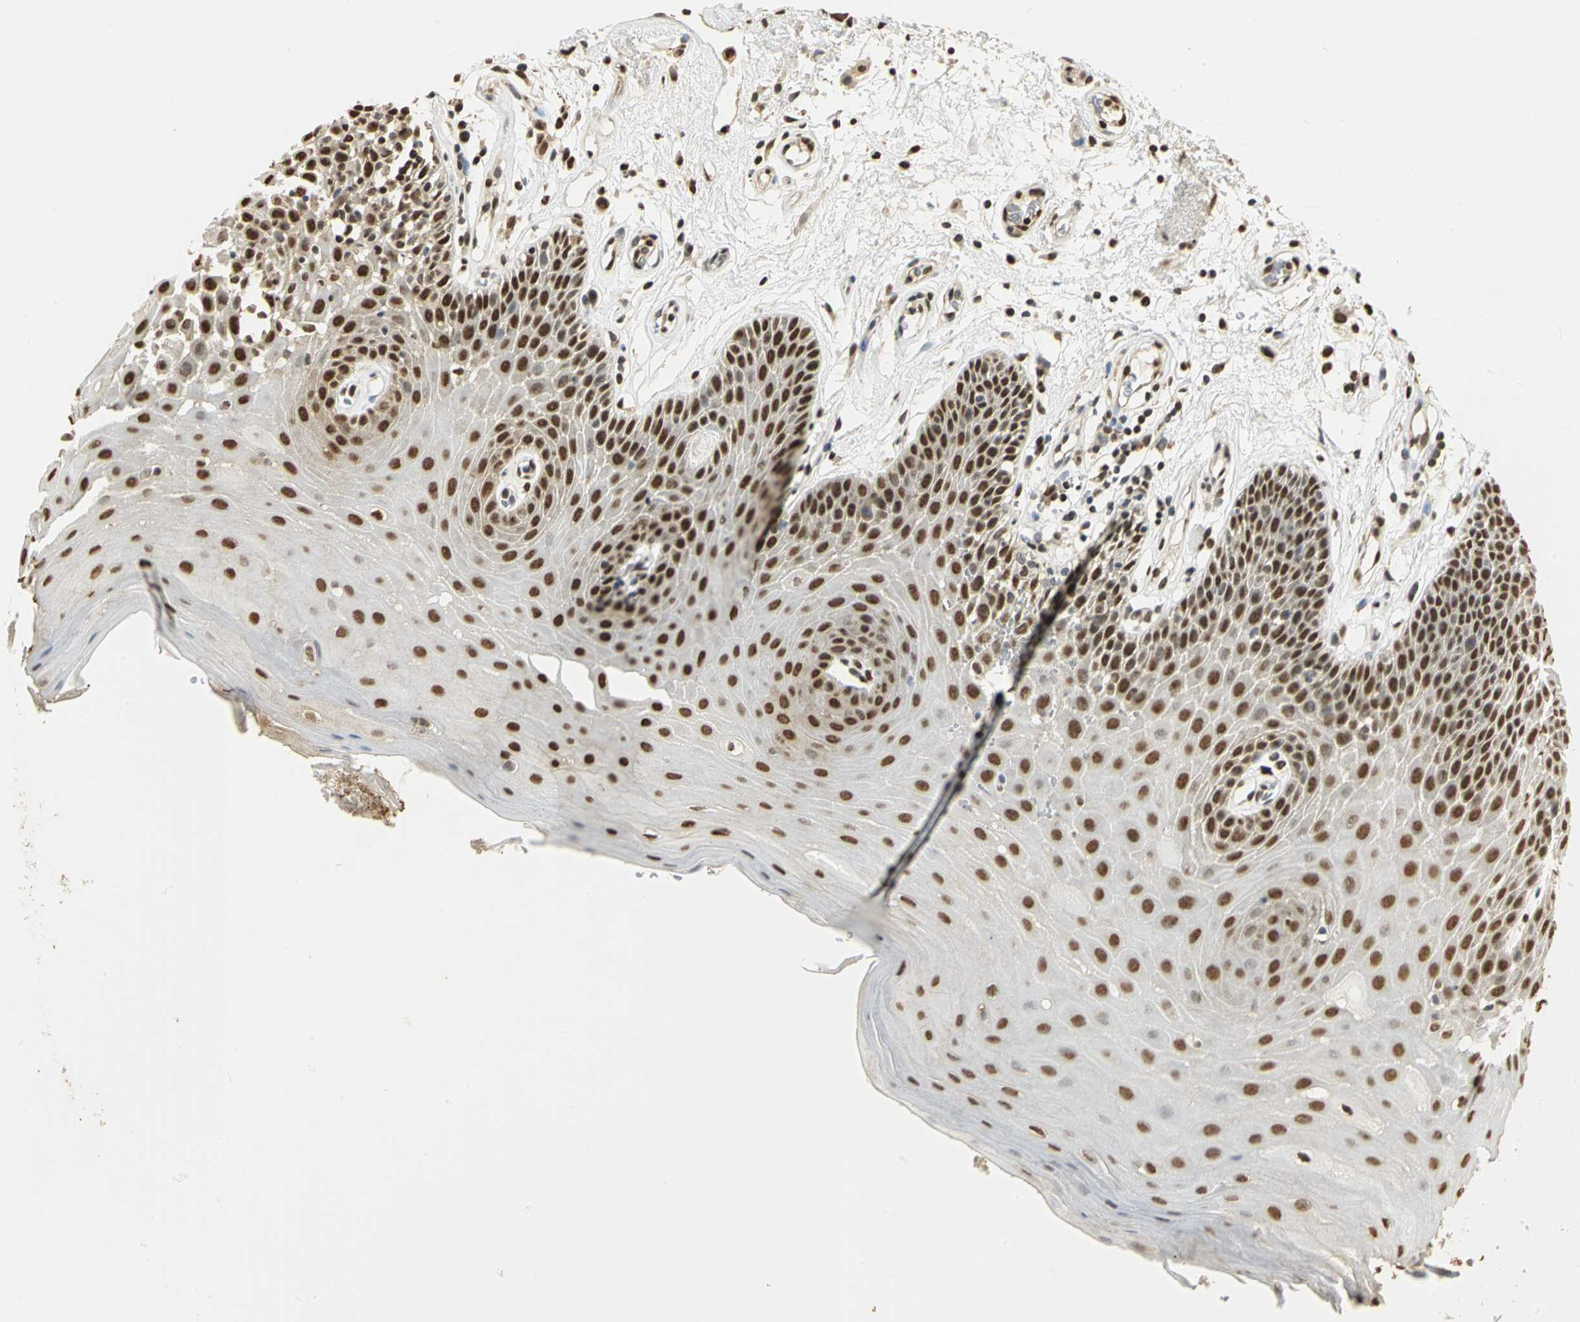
{"staining": {"intensity": "strong", "quantity": ">75%", "location": "nuclear"}, "tissue": "oral mucosa", "cell_type": "Squamous epithelial cells", "image_type": "normal", "snomed": [{"axis": "morphology", "description": "Normal tissue, NOS"}, {"axis": "morphology", "description": "Squamous cell carcinoma, NOS"}, {"axis": "topography", "description": "Skeletal muscle"}, {"axis": "topography", "description": "Oral tissue"}, {"axis": "topography", "description": "Head-Neck"}], "caption": "This is a photomicrograph of IHC staining of normal oral mucosa, which shows strong expression in the nuclear of squamous epithelial cells.", "gene": "SET", "patient": {"sex": "male", "age": 71}}